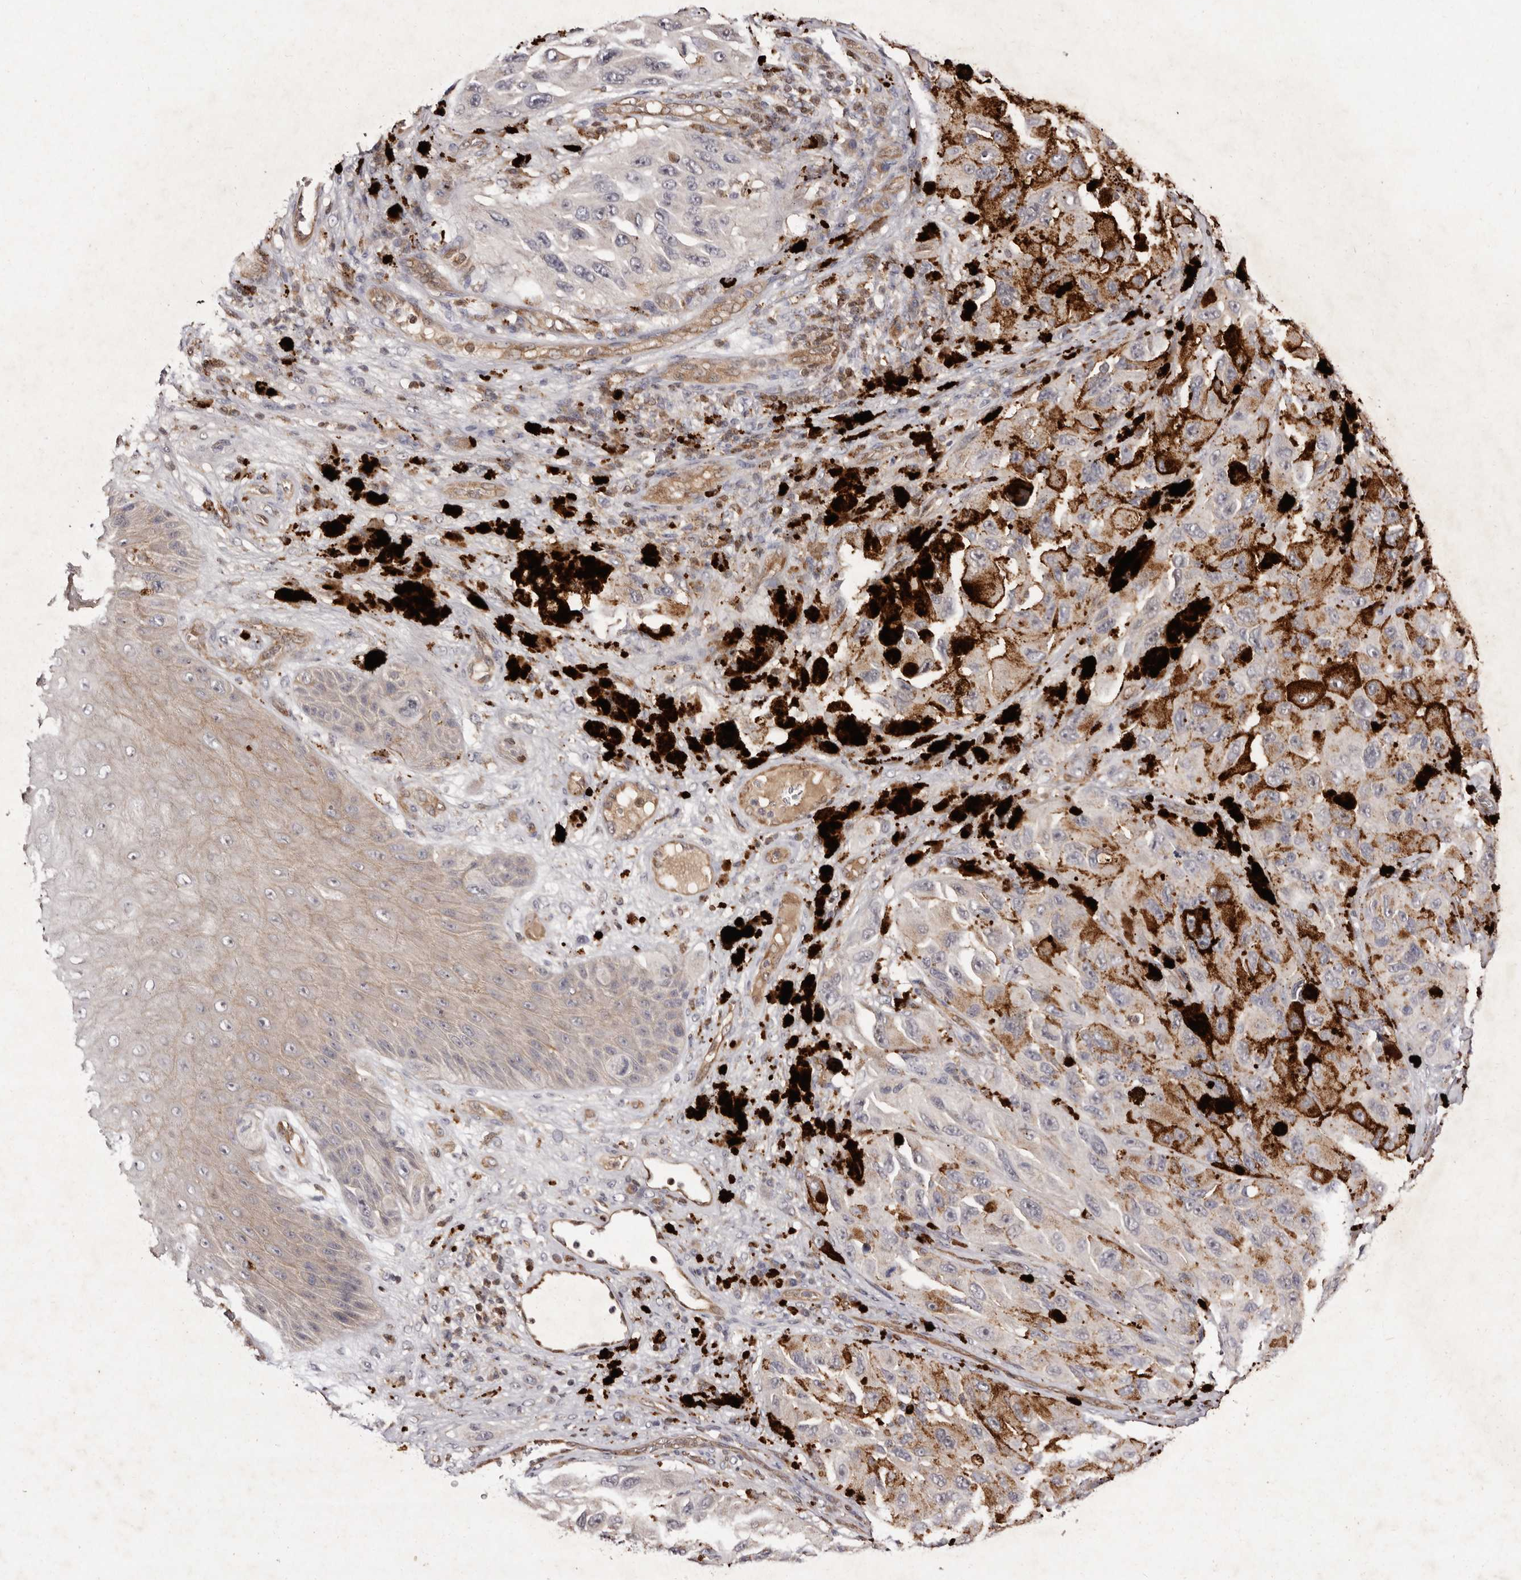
{"staining": {"intensity": "negative", "quantity": "none", "location": "none"}, "tissue": "melanoma", "cell_type": "Tumor cells", "image_type": "cancer", "snomed": [{"axis": "morphology", "description": "Malignant melanoma, NOS"}, {"axis": "topography", "description": "Skin"}], "caption": "DAB (3,3'-diaminobenzidine) immunohistochemical staining of melanoma shows no significant staining in tumor cells. The staining is performed using DAB brown chromogen with nuclei counter-stained in using hematoxylin.", "gene": "GIMAP4", "patient": {"sex": "female", "age": 73}}